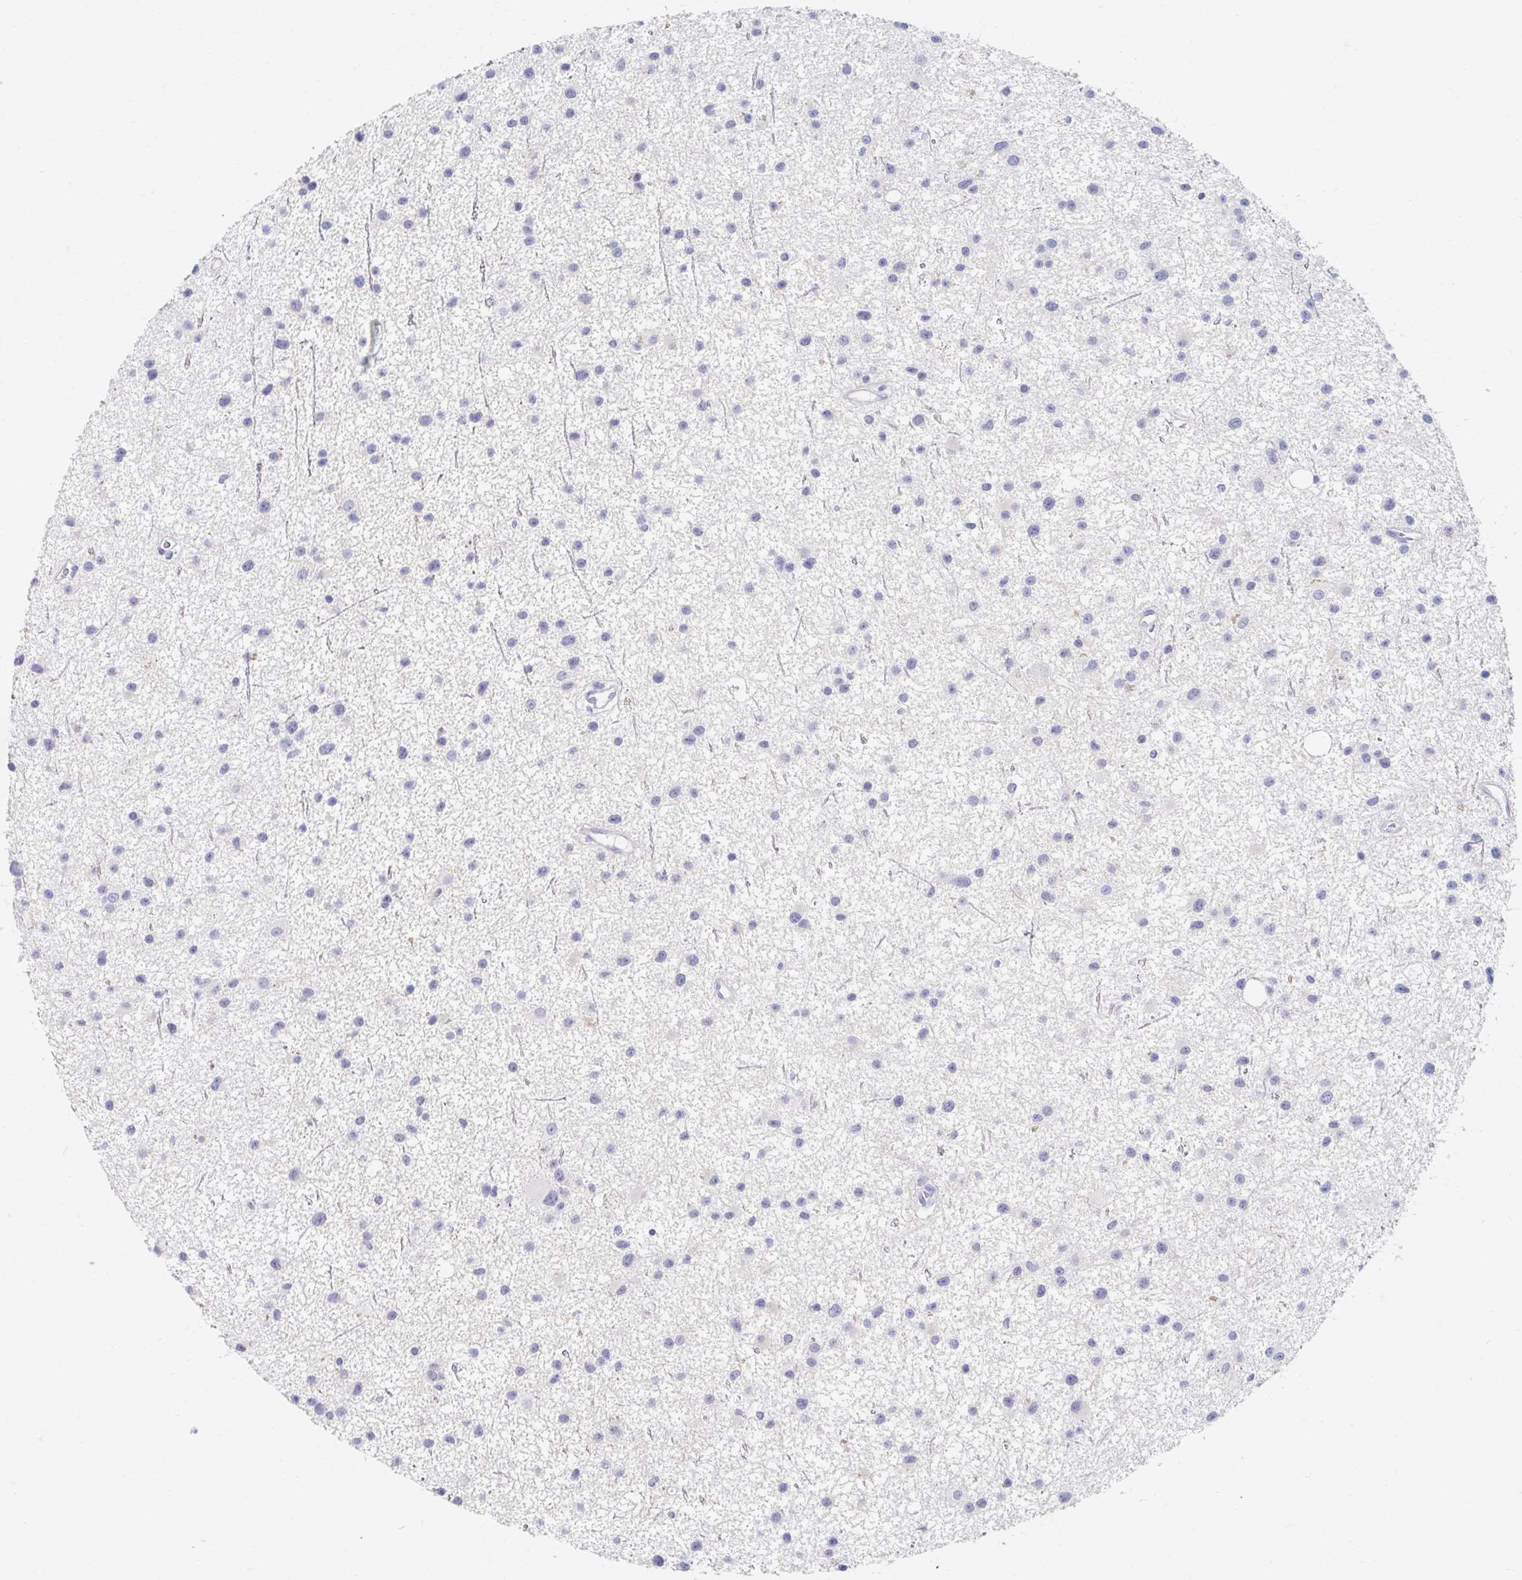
{"staining": {"intensity": "negative", "quantity": "none", "location": "none"}, "tissue": "glioma", "cell_type": "Tumor cells", "image_type": "cancer", "snomed": [{"axis": "morphology", "description": "Glioma, malignant, Low grade"}, {"axis": "topography", "description": "Brain"}], "caption": "DAB (3,3'-diaminobenzidine) immunohistochemical staining of malignant low-grade glioma displays no significant positivity in tumor cells.", "gene": "MYLK2", "patient": {"sex": "male", "age": 43}}